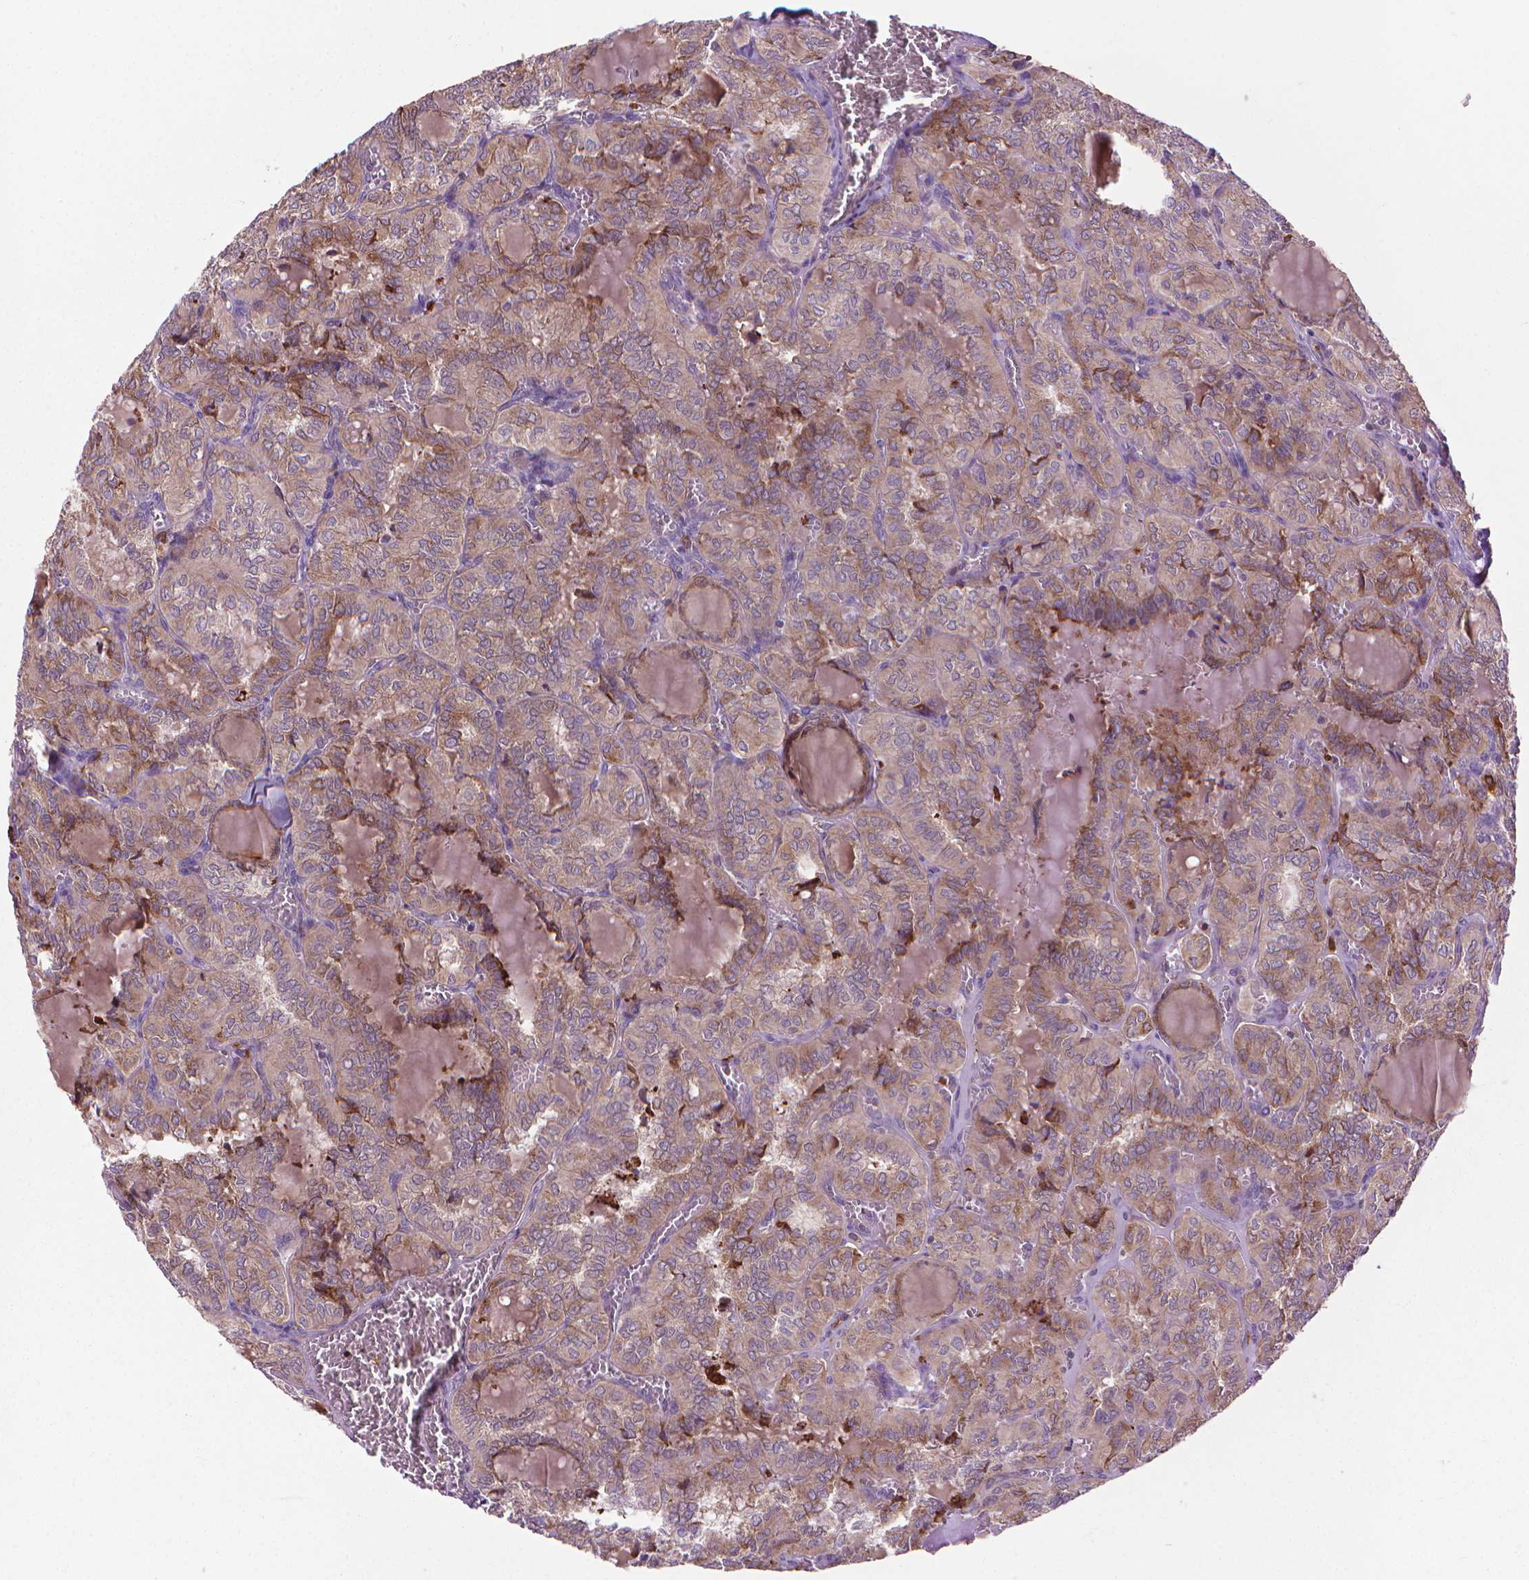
{"staining": {"intensity": "weak", "quantity": ">75%", "location": "cytoplasmic/membranous"}, "tissue": "thyroid cancer", "cell_type": "Tumor cells", "image_type": "cancer", "snomed": [{"axis": "morphology", "description": "Papillary adenocarcinoma, NOS"}, {"axis": "topography", "description": "Thyroid gland"}], "caption": "An immunohistochemistry histopathology image of neoplastic tissue is shown. Protein staining in brown shows weak cytoplasmic/membranous positivity in thyroid cancer (papillary adenocarcinoma) within tumor cells. (Stains: DAB in brown, nuclei in blue, Microscopy: brightfield microscopy at high magnification).", "gene": "MYH14", "patient": {"sex": "female", "age": 41}}